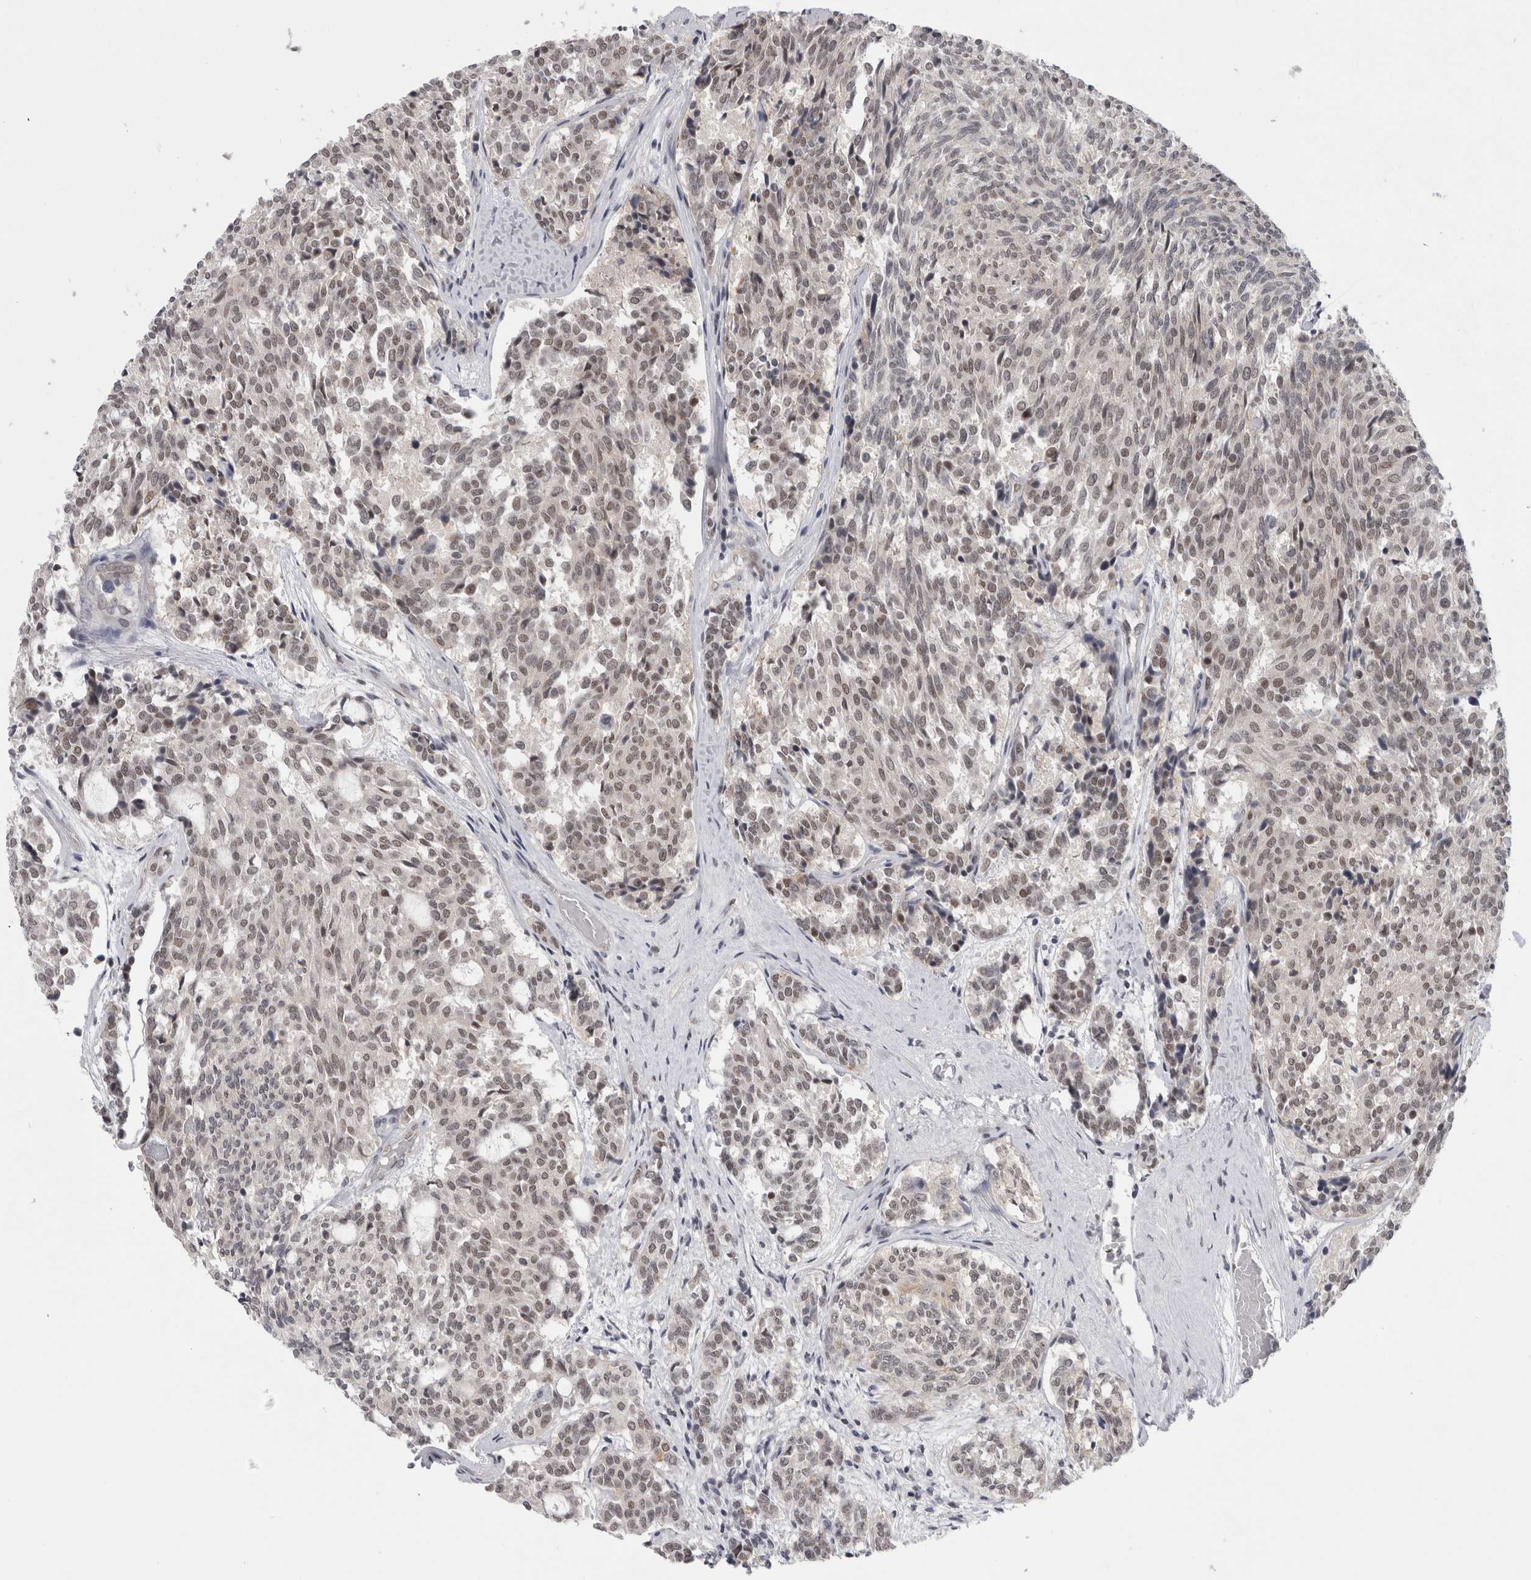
{"staining": {"intensity": "weak", "quantity": ">75%", "location": "nuclear"}, "tissue": "carcinoid", "cell_type": "Tumor cells", "image_type": "cancer", "snomed": [{"axis": "morphology", "description": "Carcinoid, malignant, NOS"}, {"axis": "topography", "description": "Pancreas"}], "caption": "This histopathology image reveals carcinoid stained with immunohistochemistry to label a protein in brown. The nuclear of tumor cells show weak positivity for the protein. Nuclei are counter-stained blue.", "gene": "PSMB2", "patient": {"sex": "female", "age": 54}}